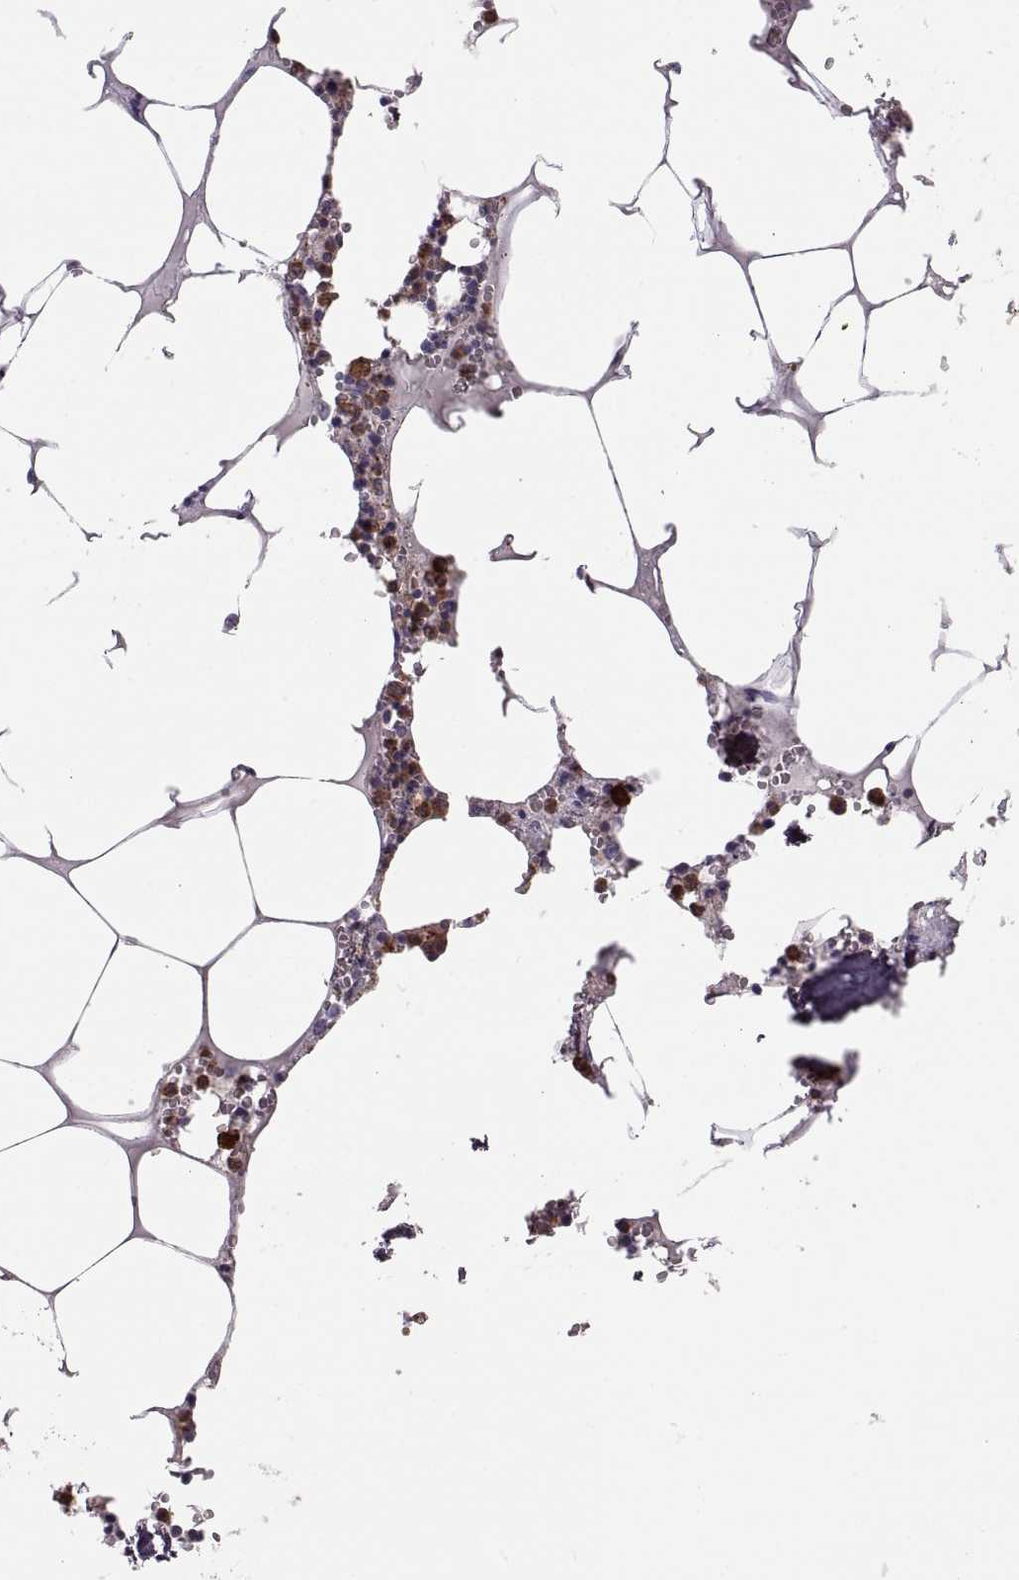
{"staining": {"intensity": "strong", "quantity": "25%-75%", "location": "cytoplasmic/membranous"}, "tissue": "bone marrow", "cell_type": "Hematopoietic cells", "image_type": "normal", "snomed": [{"axis": "morphology", "description": "Normal tissue, NOS"}, {"axis": "topography", "description": "Bone marrow"}], "caption": "Protein staining displays strong cytoplasmic/membranous positivity in about 25%-75% of hematopoietic cells in unremarkable bone marrow. Using DAB (3,3'-diaminobenzidine) (brown) and hematoxylin (blue) stains, captured at high magnification using brightfield microscopy.", "gene": "MILR1", "patient": {"sex": "male", "age": 54}}